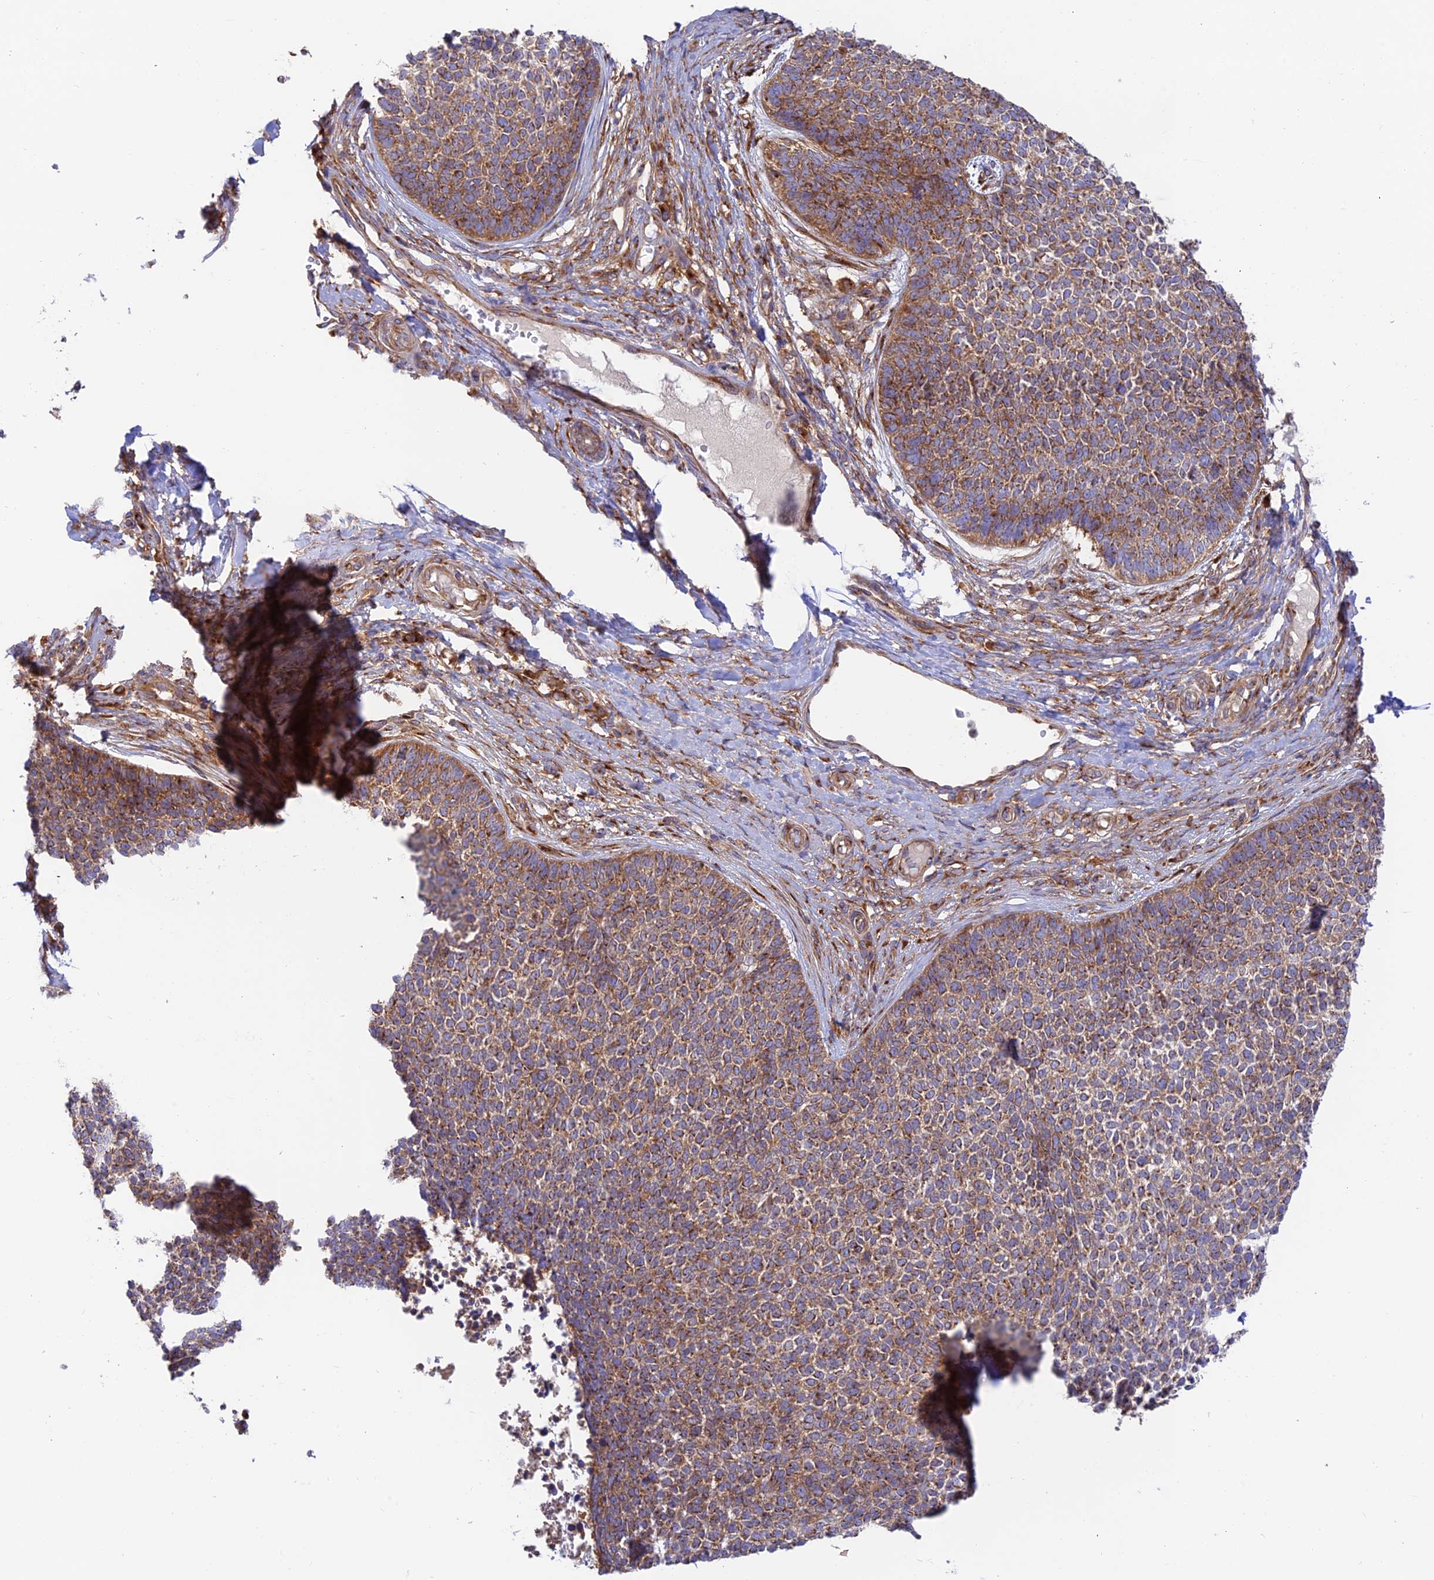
{"staining": {"intensity": "moderate", "quantity": ">75%", "location": "cytoplasmic/membranous"}, "tissue": "skin cancer", "cell_type": "Tumor cells", "image_type": "cancer", "snomed": [{"axis": "morphology", "description": "Basal cell carcinoma"}, {"axis": "topography", "description": "Skin"}], "caption": "Skin basal cell carcinoma was stained to show a protein in brown. There is medium levels of moderate cytoplasmic/membranous expression in approximately >75% of tumor cells. (DAB IHC with brightfield microscopy, high magnification).", "gene": "GOLGA3", "patient": {"sex": "female", "age": 84}}